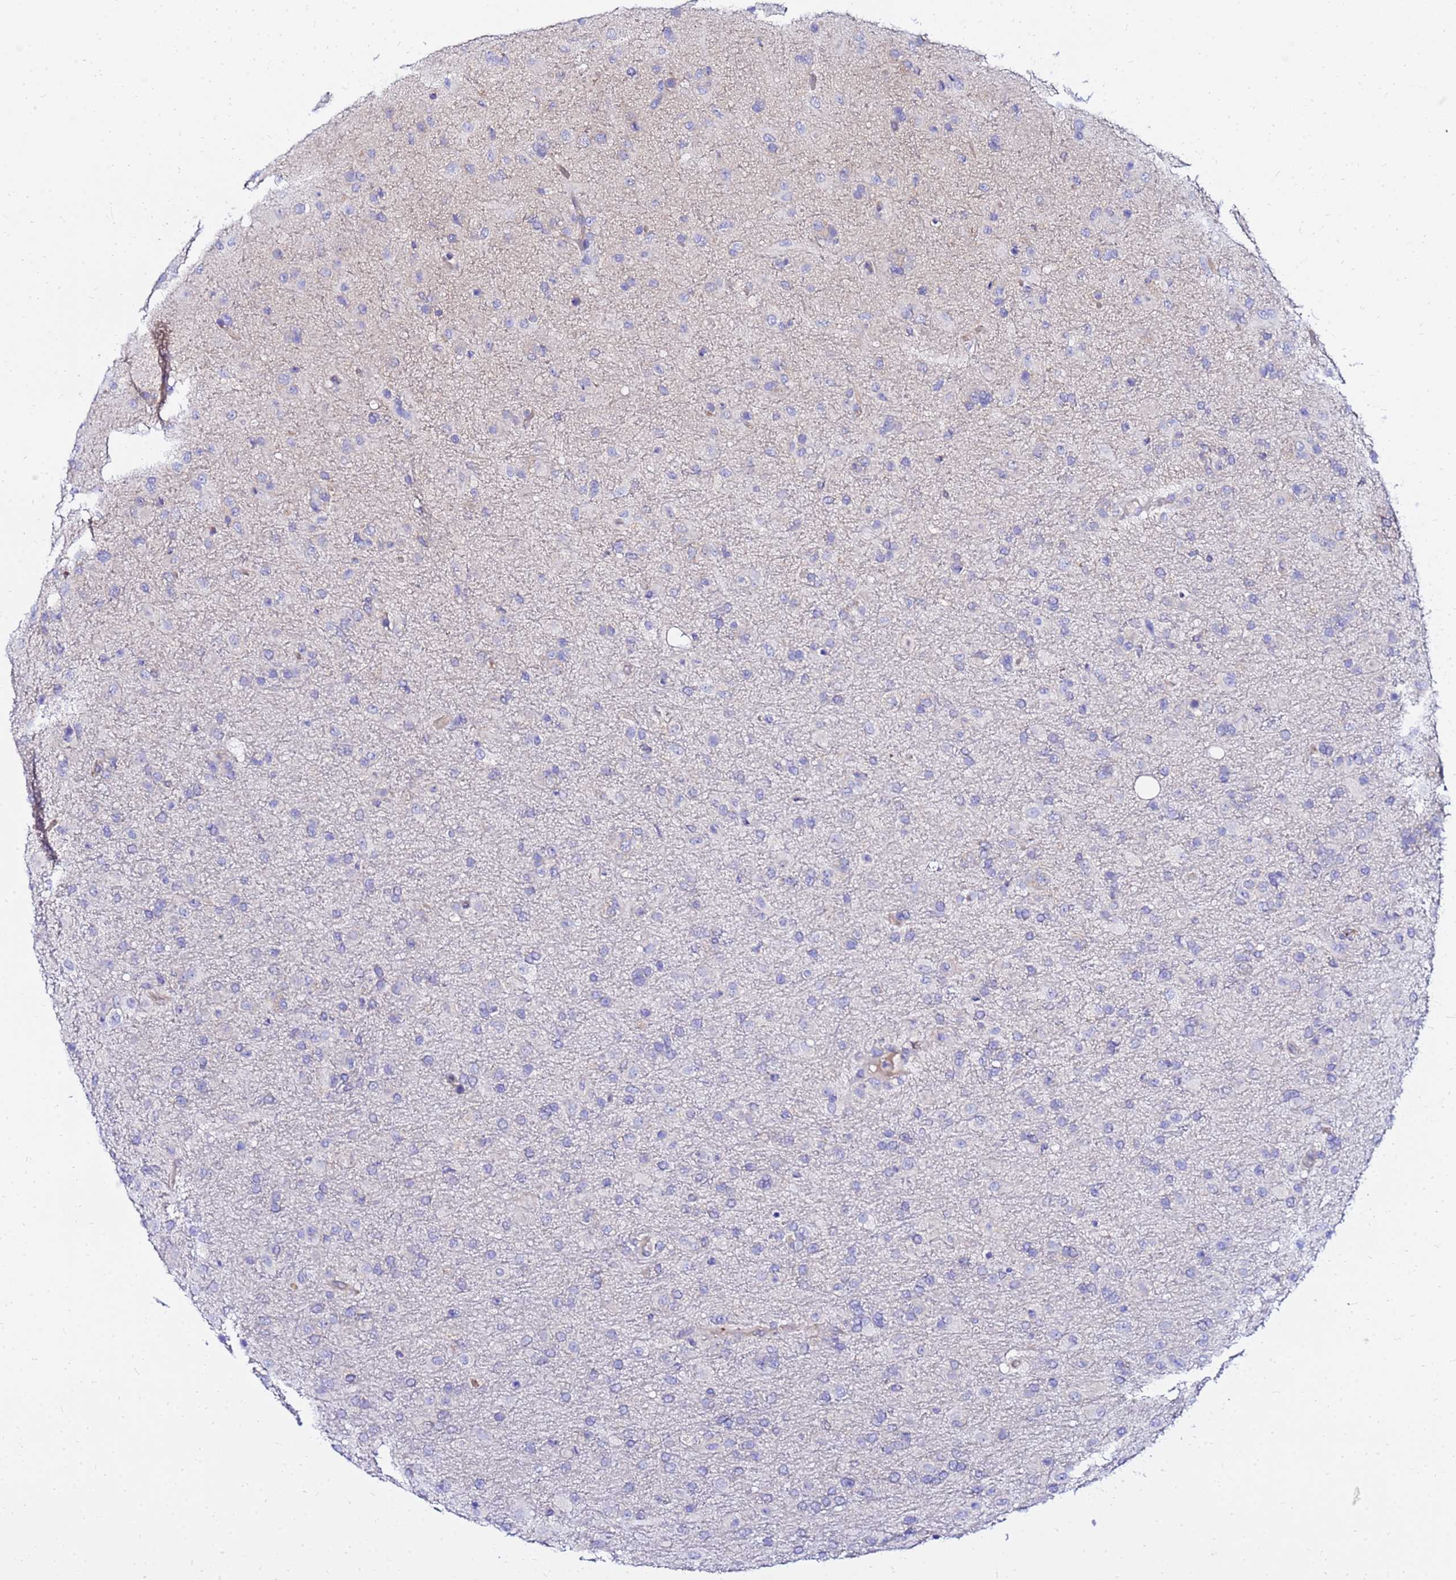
{"staining": {"intensity": "negative", "quantity": "none", "location": "none"}, "tissue": "glioma", "cell_type": "Tumor cells", "image_type": "cancer", "snomed": [{"axis": "morphology", "description": "Glioma, malignant, Low grade"}, {"axis": "topography", "description": "Brain"}], "caption": "Tumor cells show no significant protein positivity in malignant glioma (low-grade). The staining was performed using DAB (3,3'-diaminobenzidine) to visualize the protein expression in brown, while the nuclei were stained in blue with hematoxylin (Magnification: 20x).", "gene": "HERC5", "patient": {"sex": "male", "age": 65}}